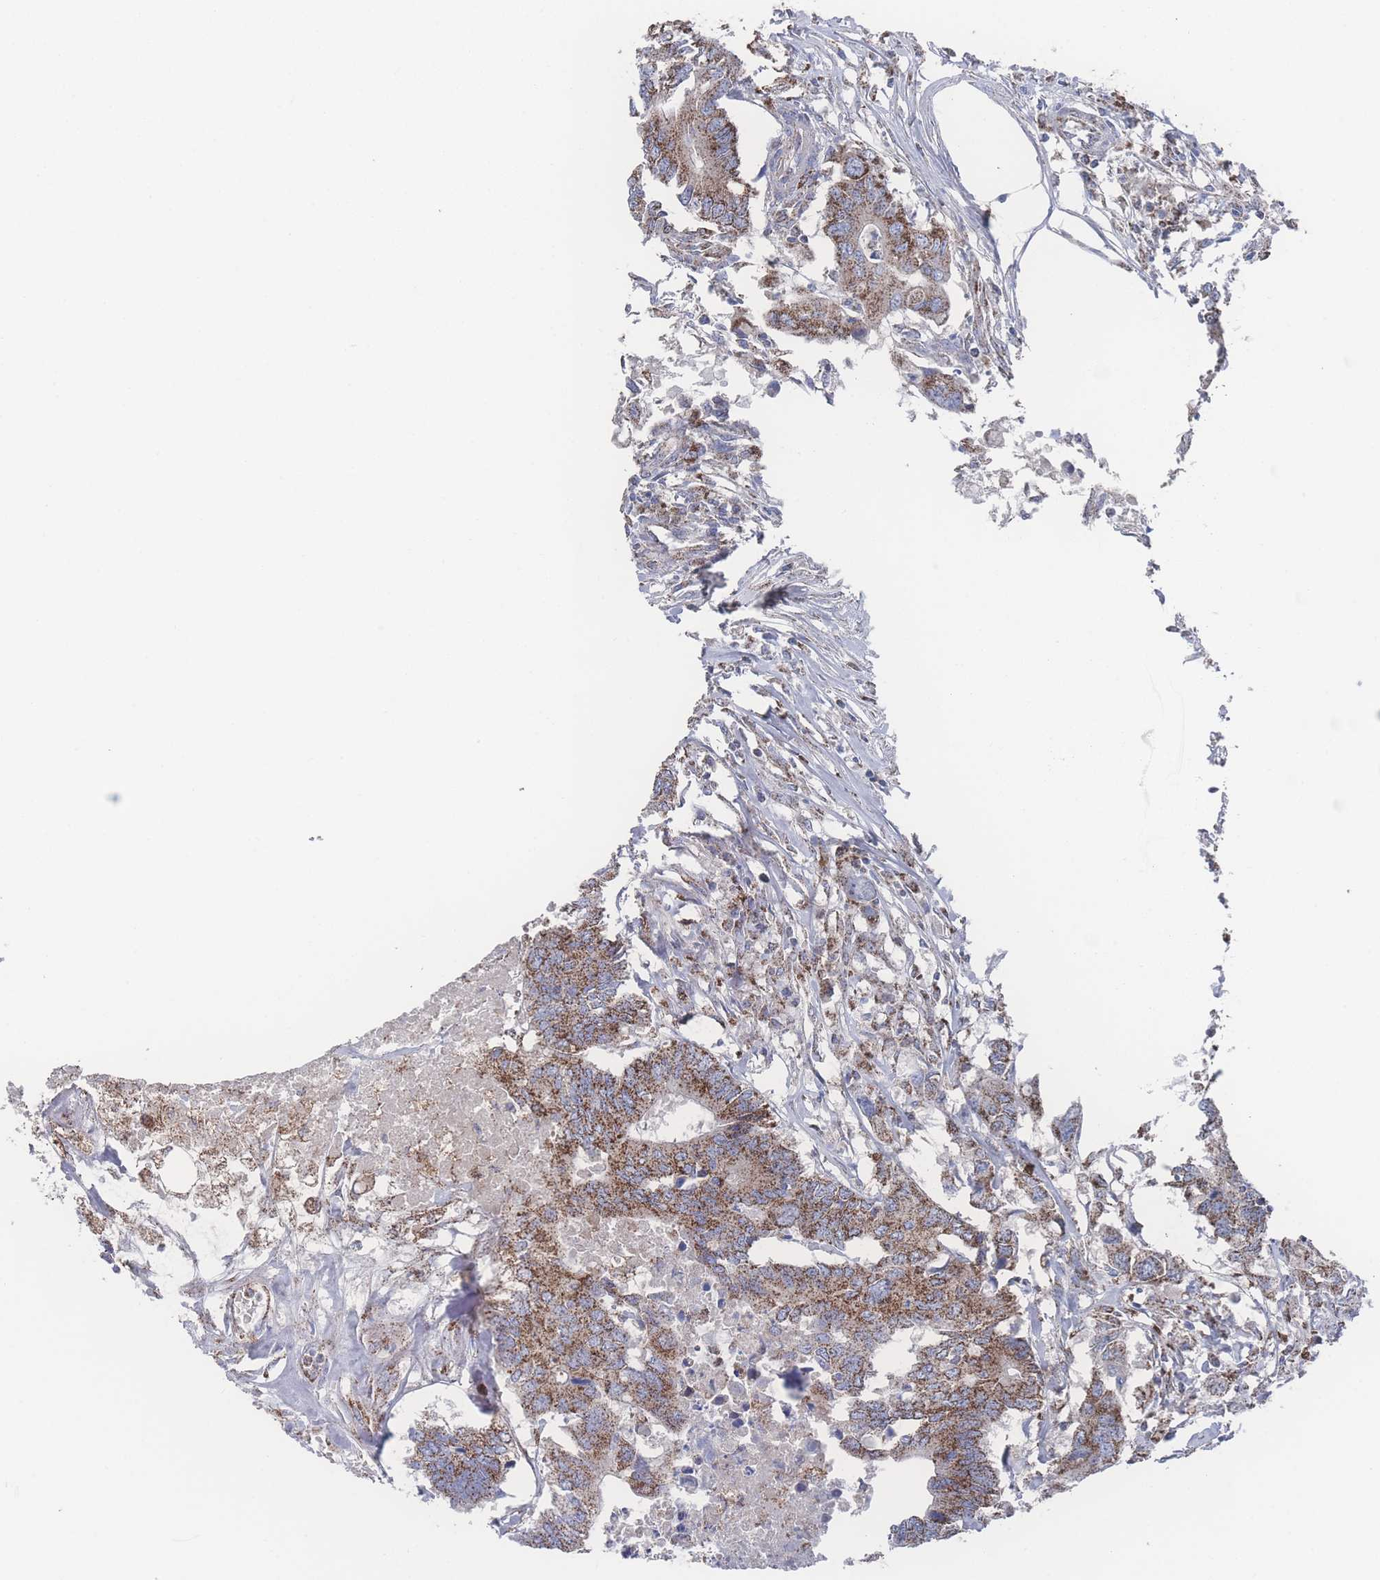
{"staining": {"intensity": "moderate", "quantity": ">75%", "location": "cytoplasmic/membranous"}, "tissue": "colorectal cancer", "cell_type": "Tumor cells", "image_type": "cancer", "snomed": [{"axis": "morphology", "description": "Adenocarcinoma, NOS"}, {"axis": "topography", "description": "Colon"}], "caption": "About >75% of tumor cells in human colorectal cancer display moderate cytoplasmic/membranous protein positivity as visualized by brown immunohistochemical staining.", "gene": "PEX14", "patient": {"sex": "male", "age": 71}}